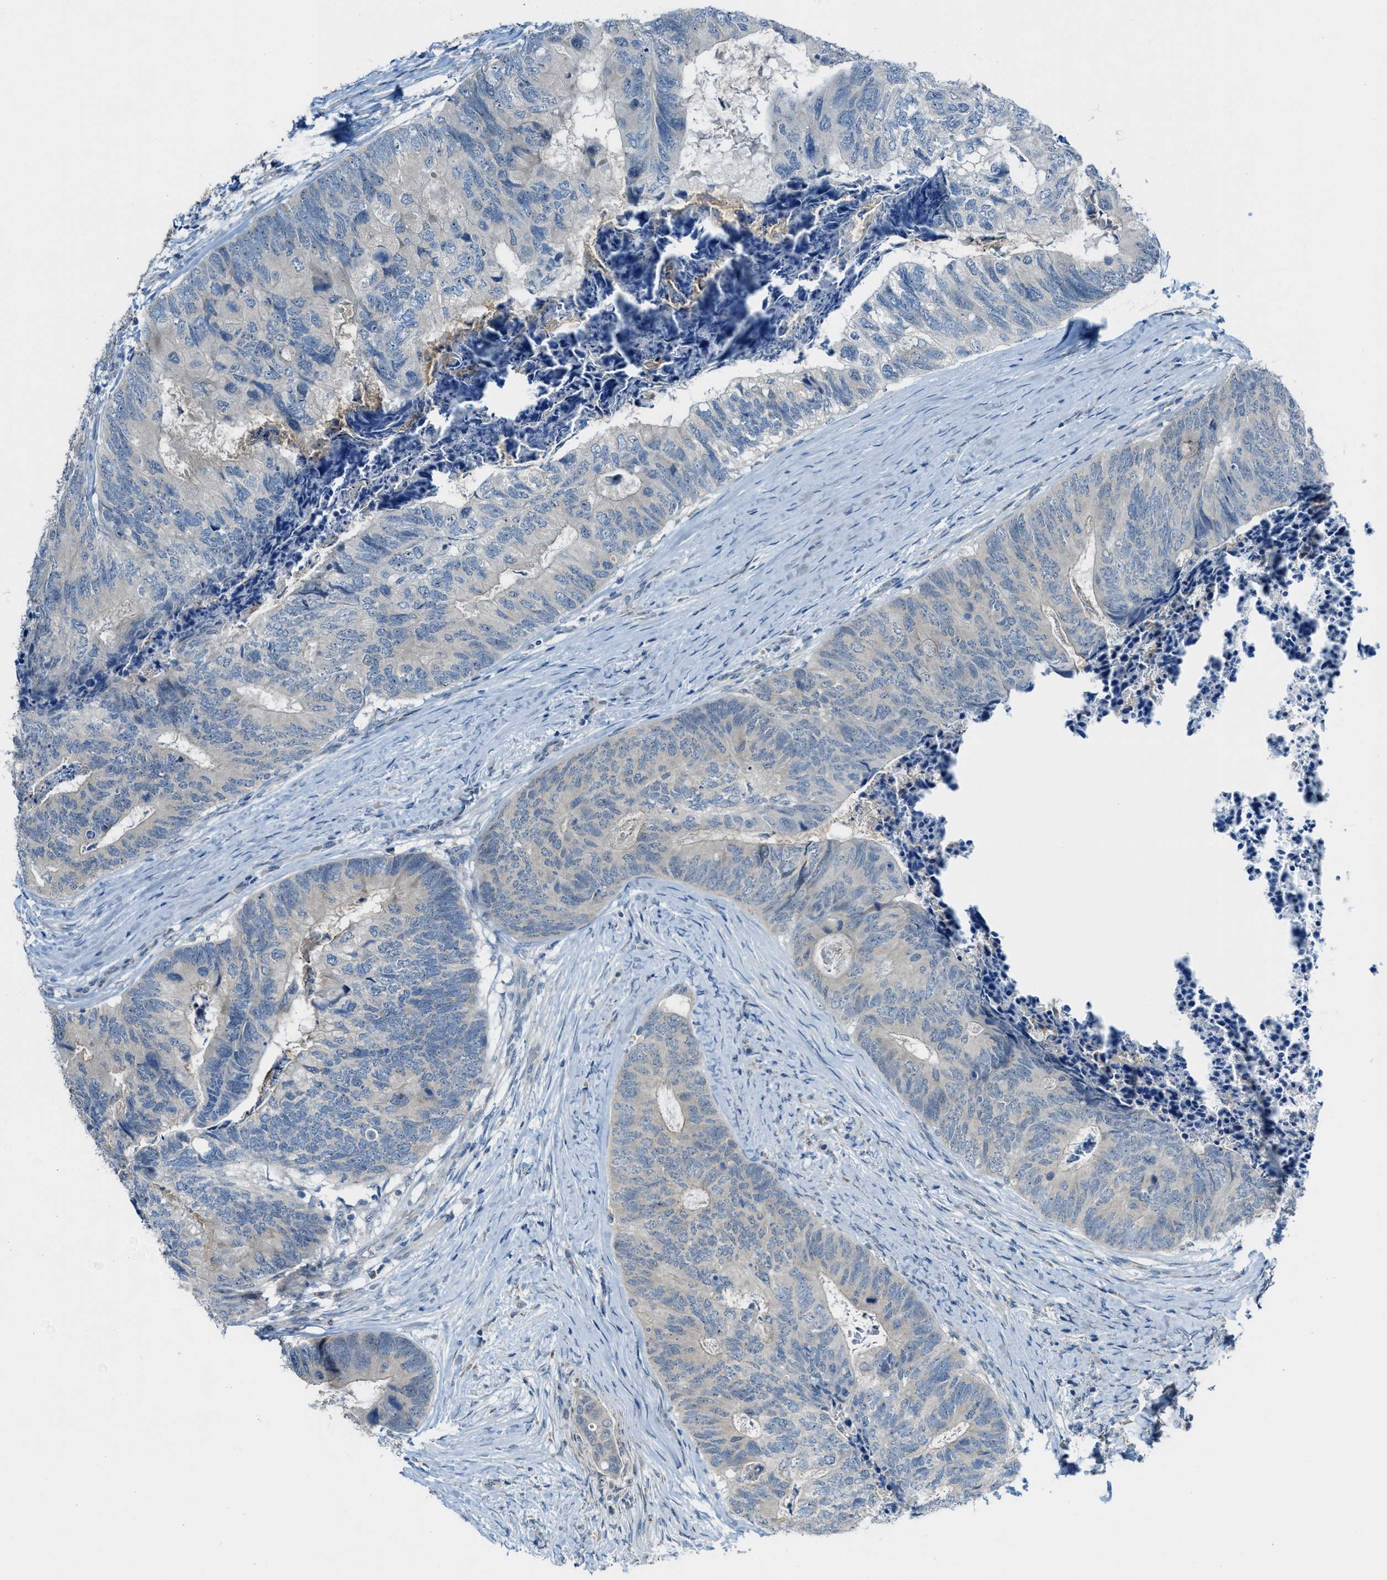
{"staining": {"intensity": "negative", "quantity": "none", "location": "none"}, "tissue": "colorectal cancer", "cell_type": "Tumor cells", "image_type": "cancer", "snomed": [{"axis": "morphology", "description": "Adenocarcinoma, NOS"}, {"axis": "topography", "description": "Colon"}], "caption": "Protein analysis of colorectal adenocarcinoma reveals no significant expression in tumor cells.", "gene": "CDON", "patient": {"sex": "female", "age": 67}}